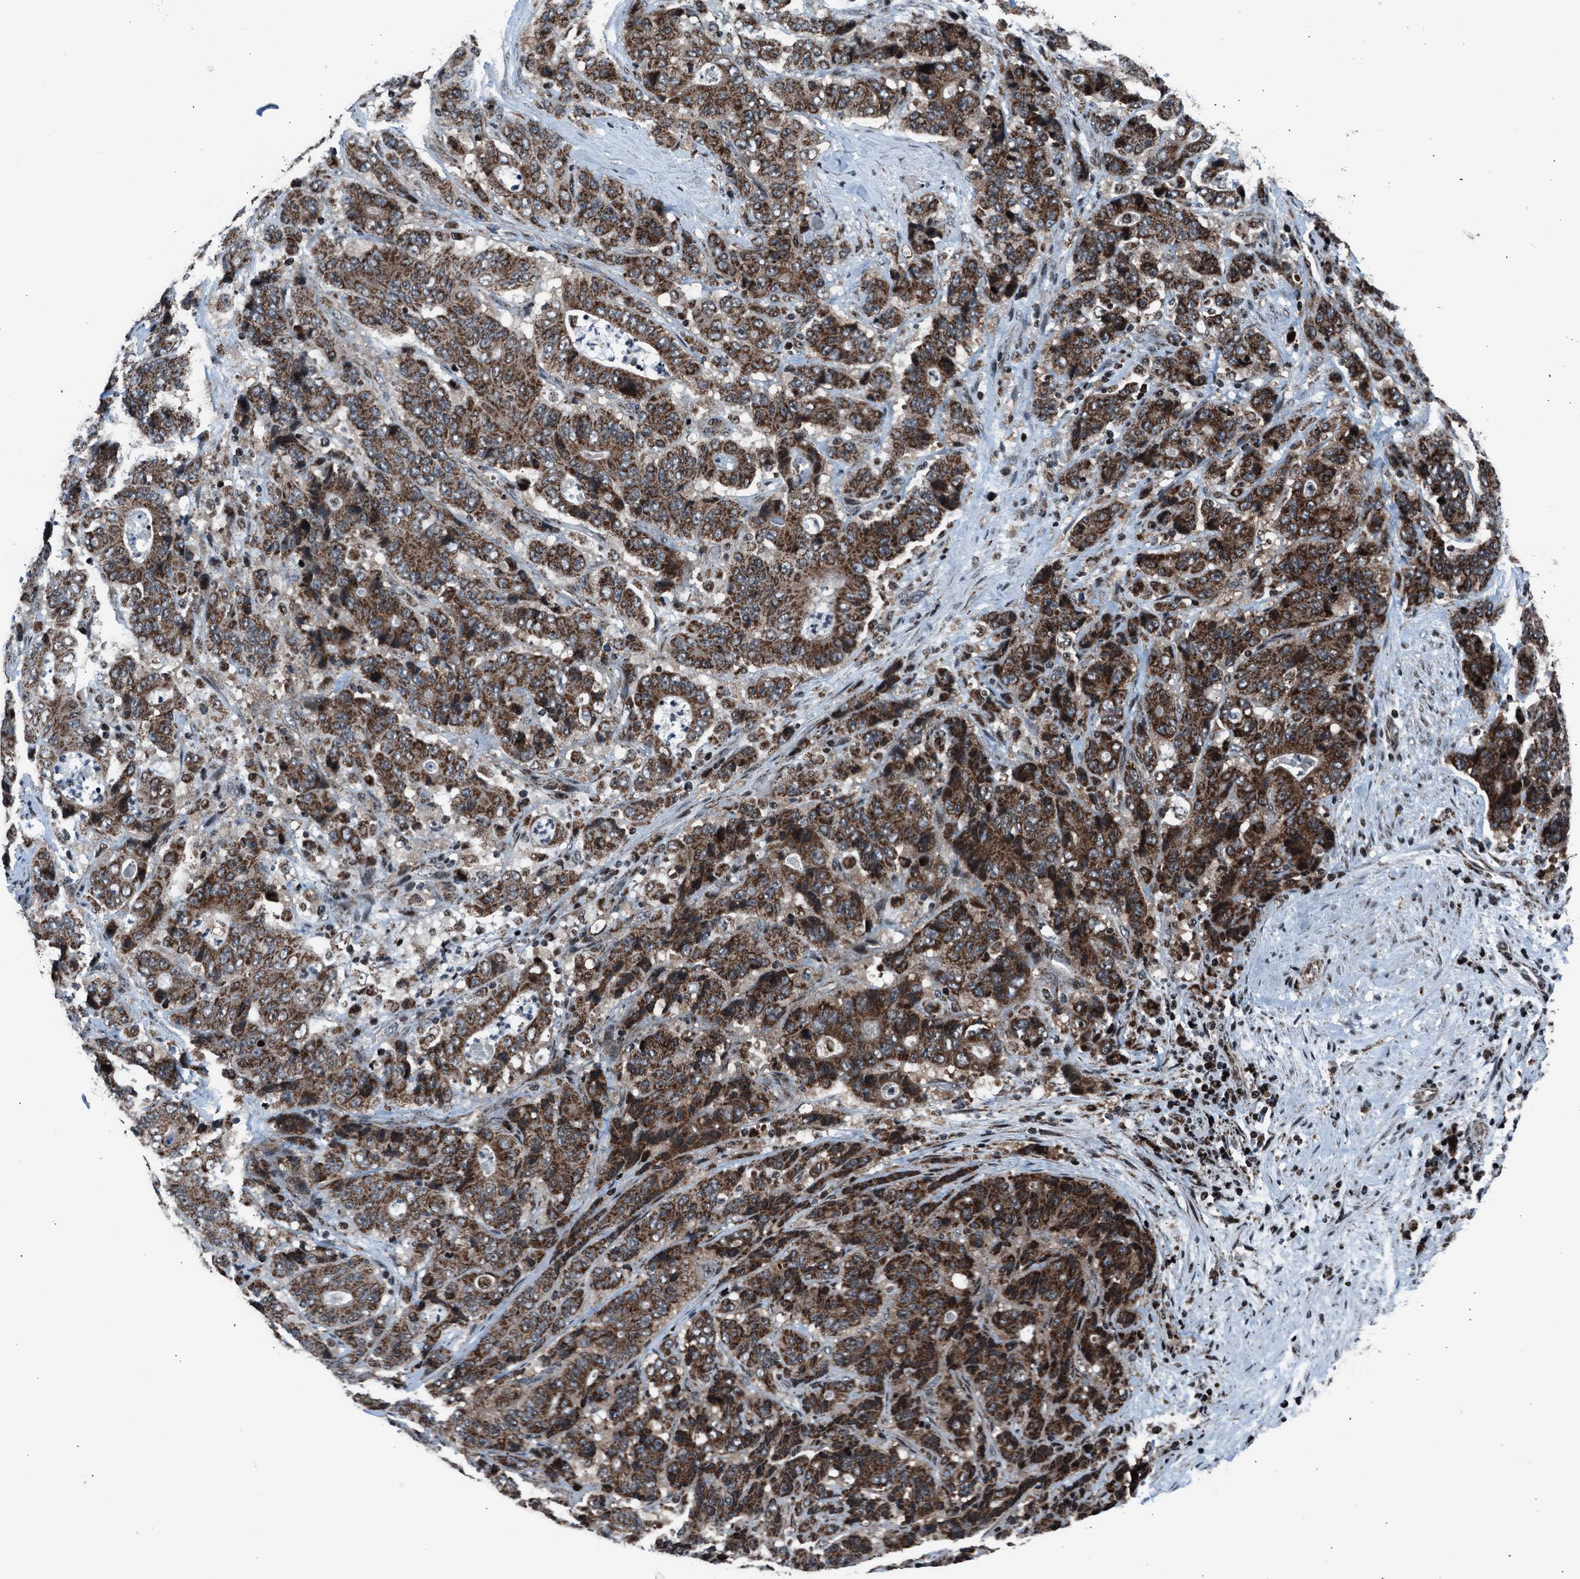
{"staining": {"intensity": "moderate", "quantity": ">75%", "location": "cytoplasmic/membranous"}, "tissue": "stomach cancer", "cell_type": "Tumor cells", "image_type": "cancer", "snomed": [{"axis": "morphology", "description": "Adenocarcinoma, NOS"}, {"axis": "topography", "description": "Stomach"}], "caption": "Protein expression analysis of stomach adenocarcinoma demonstrates moderate cytoplasmic/membranous positivity in about >75% of tumor cells.", "gene": "MORC3", "patient": {"sex": "female", "age": 73}}